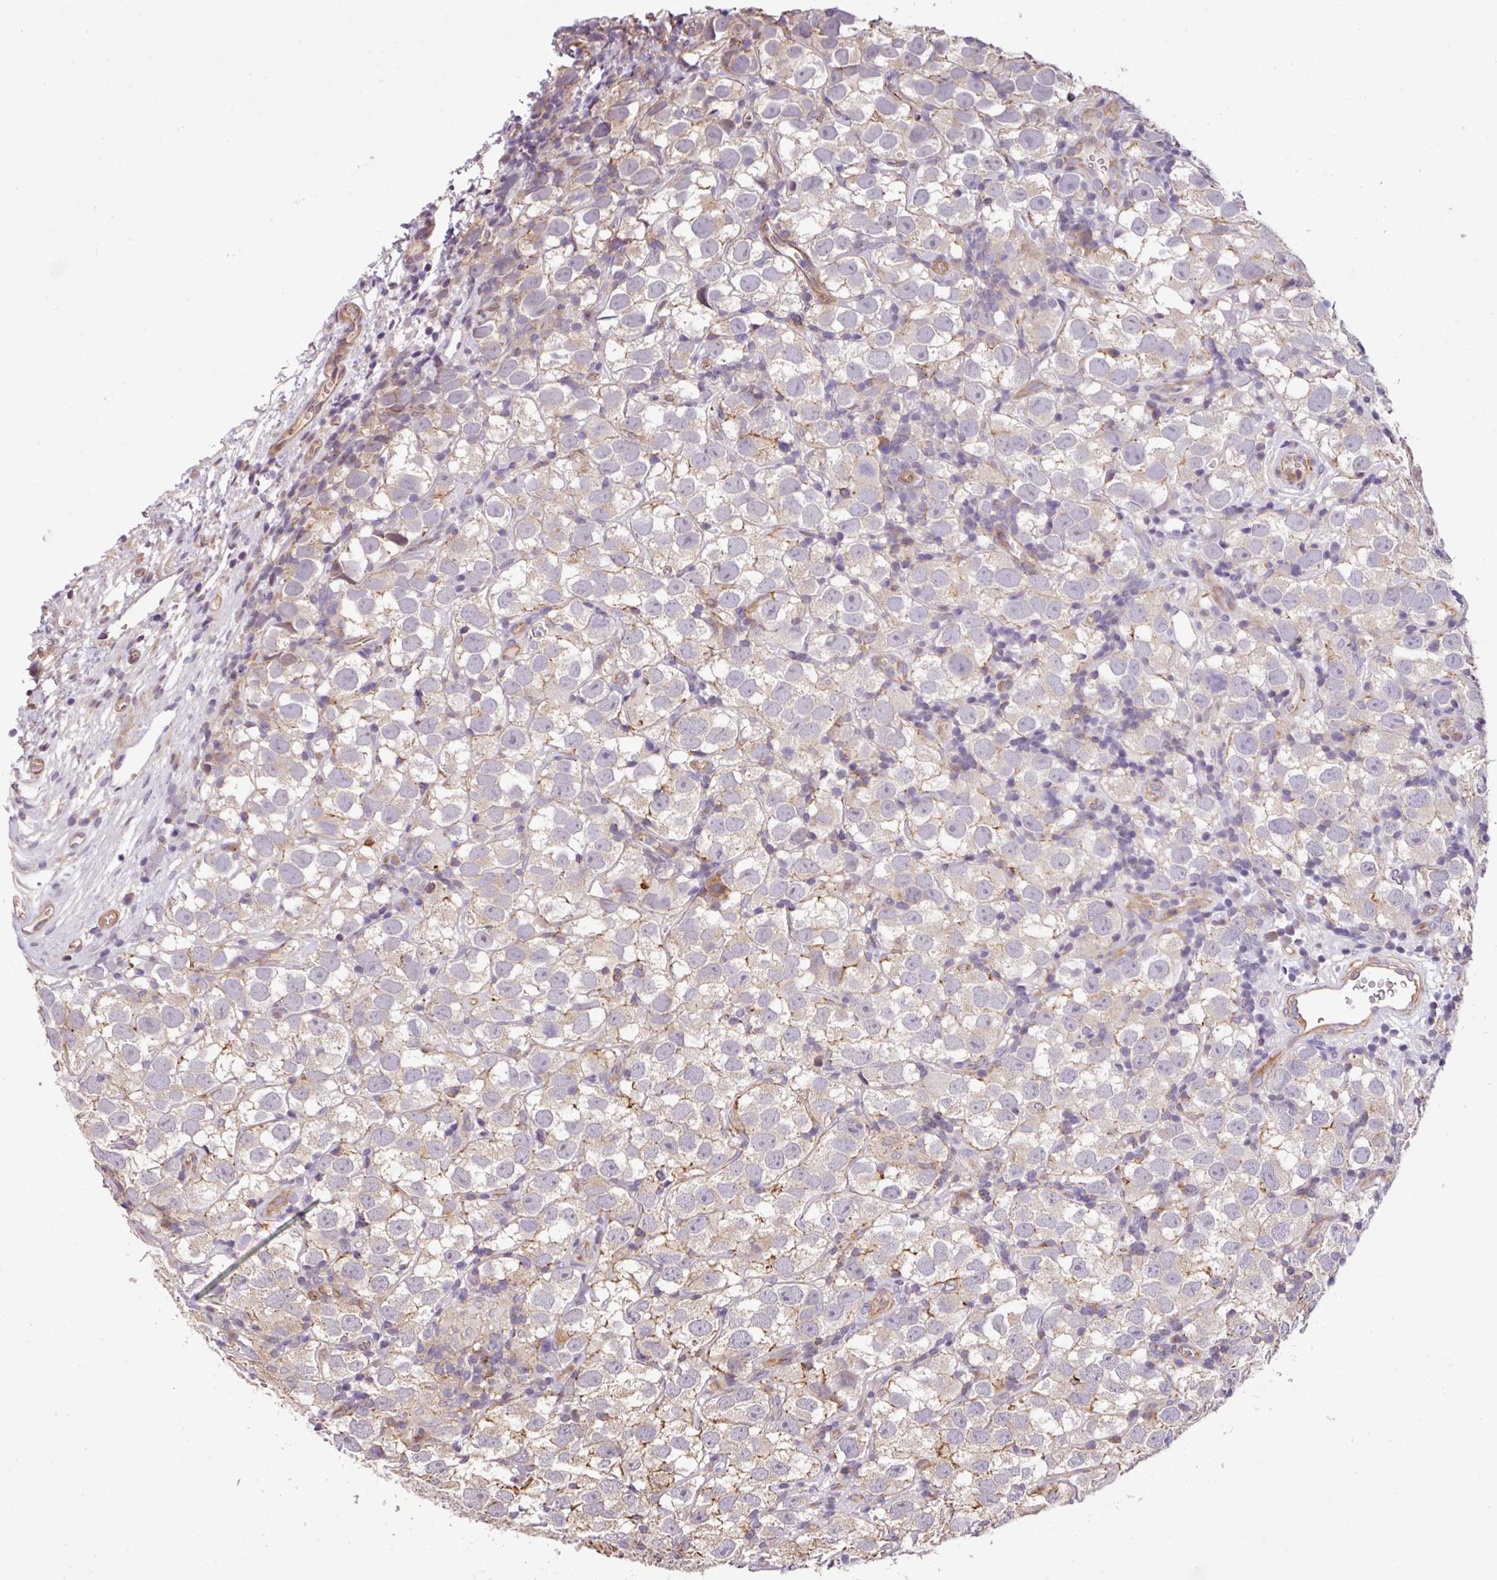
{"staining": {"intensity": "negative", "quantity": "none", "location": "none"}, "tissue": "testis cancer", "cell_type": "Tumor cells", "image_type": "cancer", "snomed": [{"axis": "morphology", "description": "Seminoma, NOS"}, {"axis": "topography", "description": "Testis"}], "caption": "This is an immunohistochemistry (IHC) photomicrograph of human testis cancer. There is no positivity in tumor cells.", "gene": "CASS4", "patient": {"sex": "male", "age": 26}}